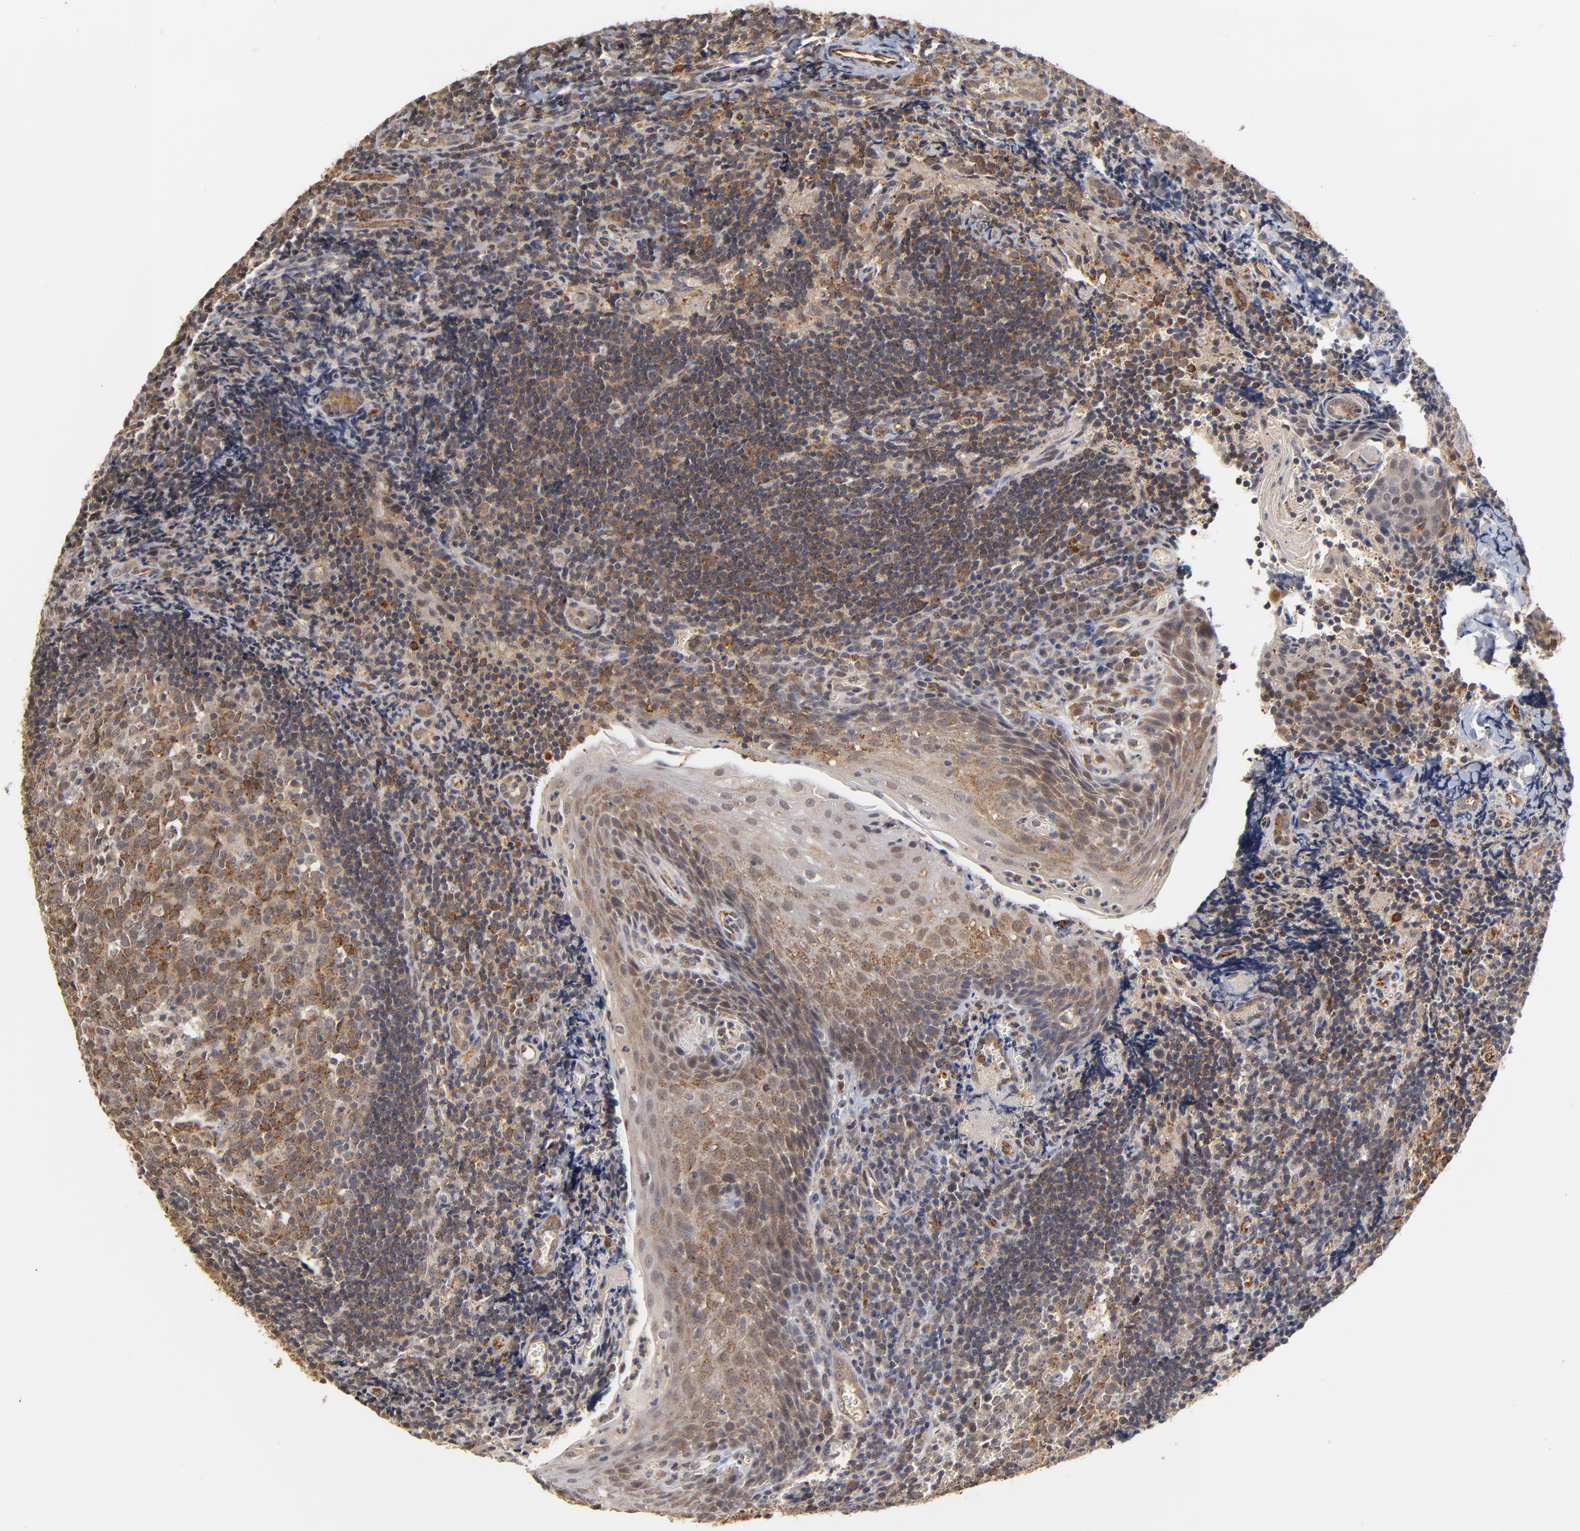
{"staining": {"intensity": "moderate", "quantity": ">75%", "location": "cytoplasmic/membranous"}, "tissue": "tonsil", "cell_type": "Germinal center cells", "image_type": "normal", "snomed": [{"axis": "morphology", "description": "Normal tissue, NOS"}, {"axis": "topography", "description": "Tonsil"}], "caption": "Immunohistochemistry (IHC) of normal human tonsil shows medium levels of moderate cytoplasmic/membranous positivity in about >75% of germinal center cells. (brown staining indicates protein expression, while blue staining denotes nuclei).", "gene": "ASB8", "patient": {"sex": "male", "age": 20}}